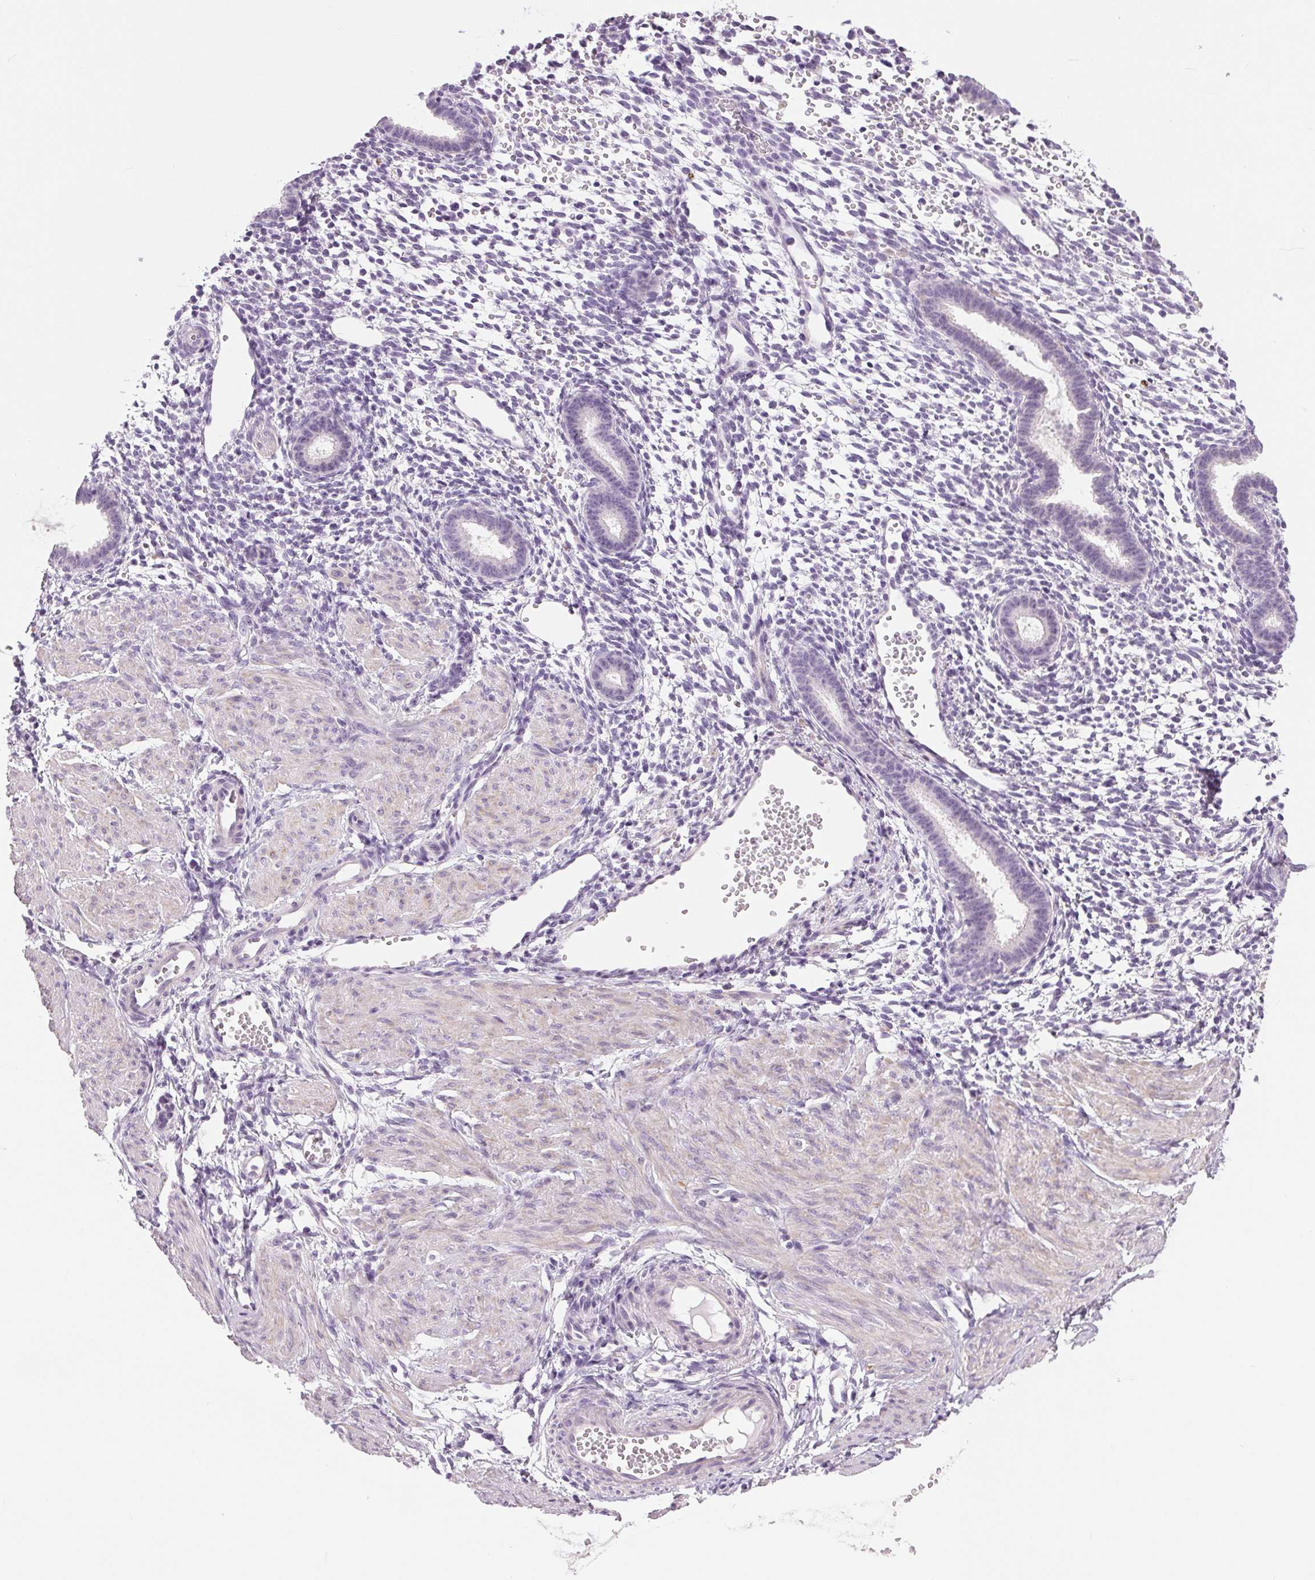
{"staining": {"intensity": "negative", "quantity": "none", "location": "none"}, "tissue": "endometrium", "cell_type": "Cells in endometrial stroma", "image_type": "normal", "snomed": [{"axis": "morphology", "description": "Normal tissue, NOS"}, {"axis": "topography", "description": "Endometrium"}], "caption": "Immunohistochemistry micrograph of normal endometrium: endometrium stained with DAB exhibits no significant protein expression in cells in endometrial stroma. Nuclei are stained in blue.", "gene": "MISP", "patient": {"sex": "female", "age": 36}}